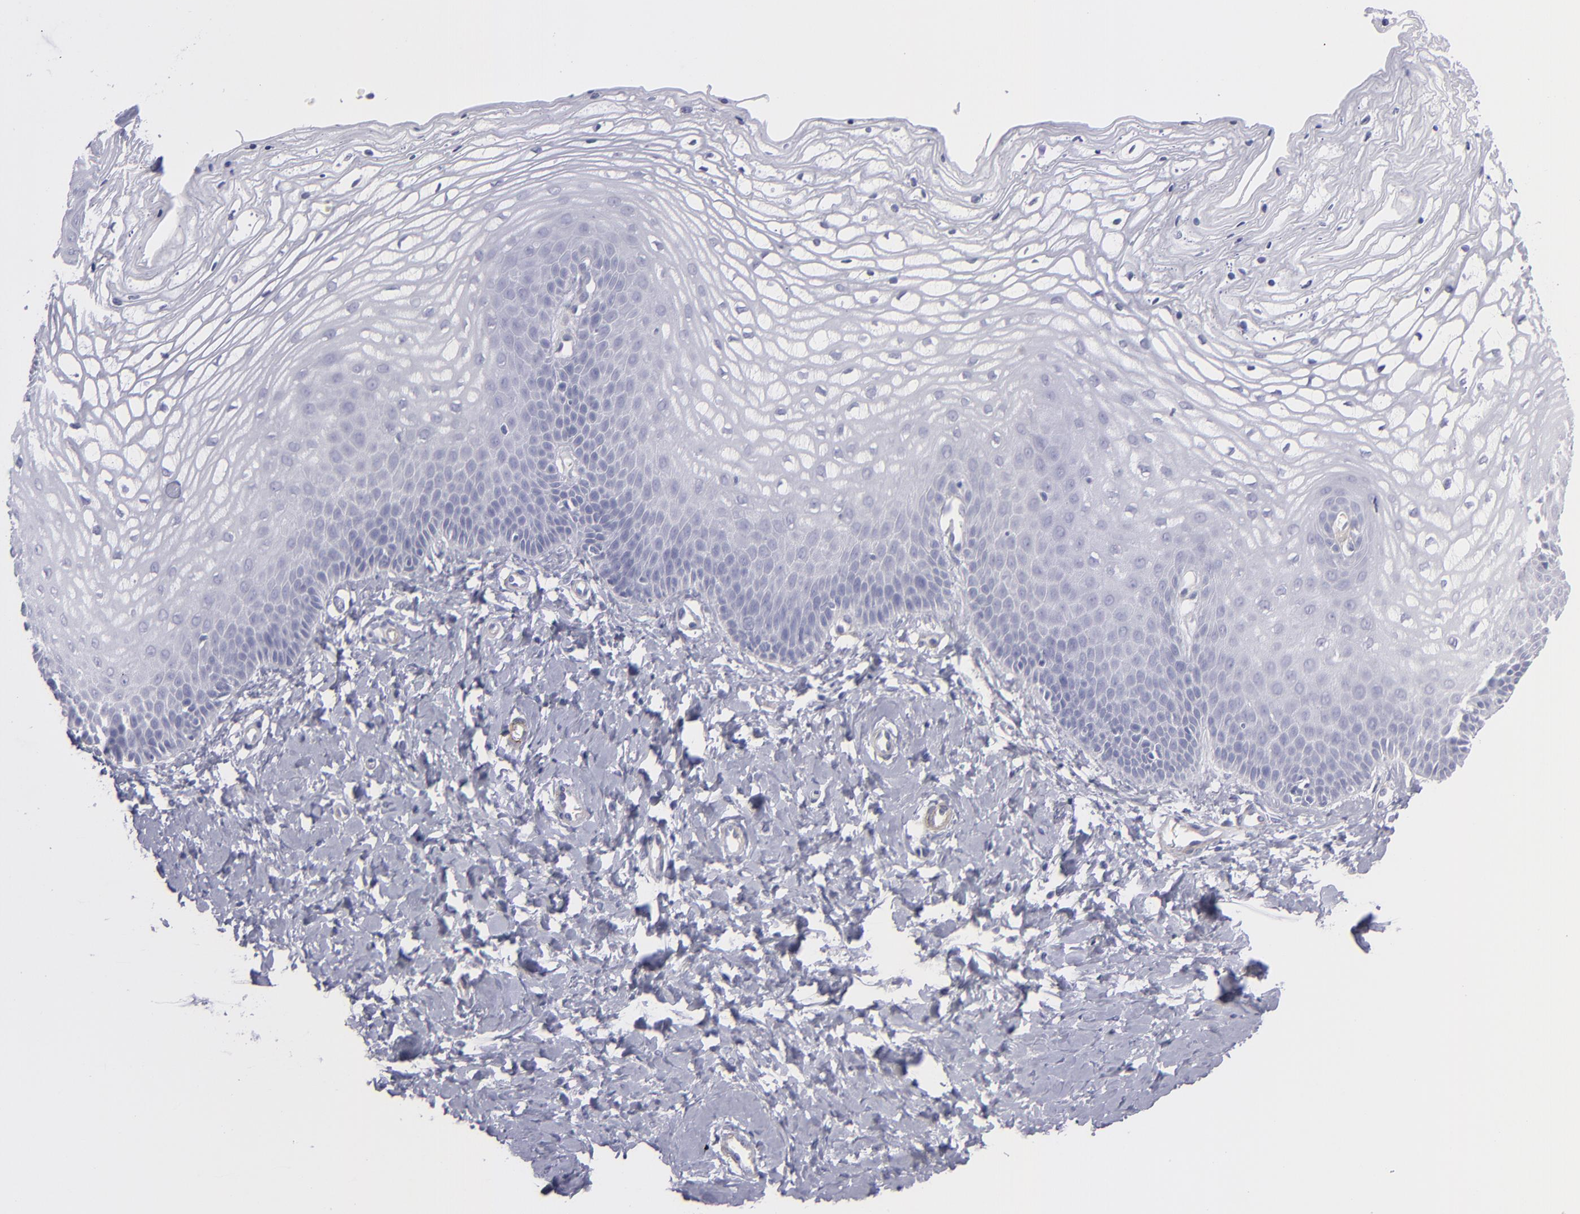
{"staining": {"intensity": "negative", "quantity": "none", "location": "none"}, "tissue": "vagina", "cell_type": "Squamous epithelial cells", "image_type": "normal", "snomed": [{"axis": "morphology", "description": "Normal tissue, NOS"}, {"axis": "topography", "description": "Vagina"}], "caption": "Immunohistochemistry of unremarkable human vagina shows no expression in squamous epithelial cells.", "gene": "MYH11", "patient": {"sex": "female", "age": 68}}